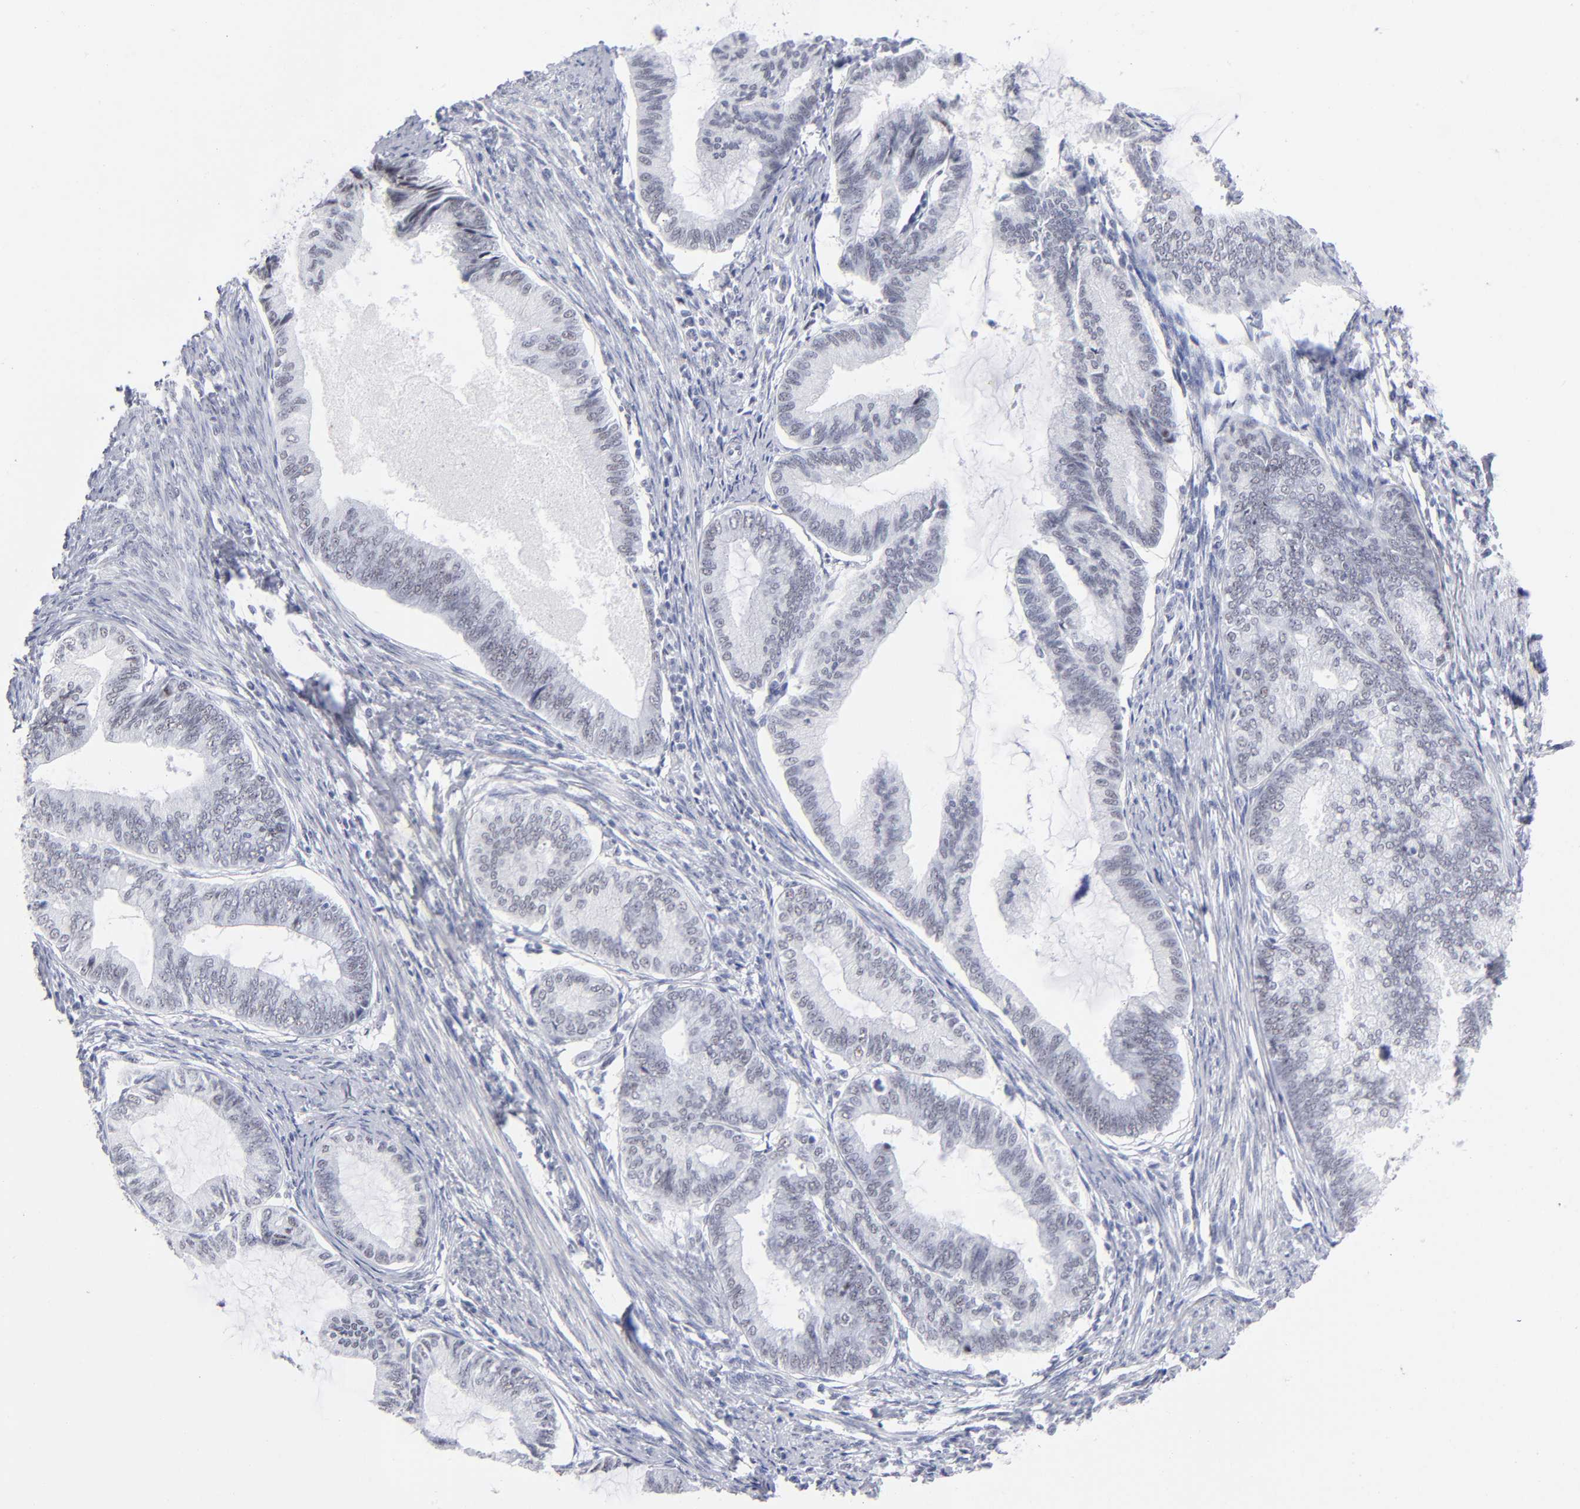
{"staining": {"intensity": "weak", "quantity": "<25%", "location": "nuclear"}, "tissue": "endometrial cancer", "cell_type": "Tumor cells", "image_type": "cancer", "snomed": [{"axis": "morphology", "description": "Adenocarcinoma, NOS"}, {"axis": "topography", "description": "Endometrium"}], "caption": "Immunohistochemistry of human endometrial cancer exhibits no staining in tumor cells.", "gene": "SNRPB", "patient": {"sex": "female", "age": 86}}